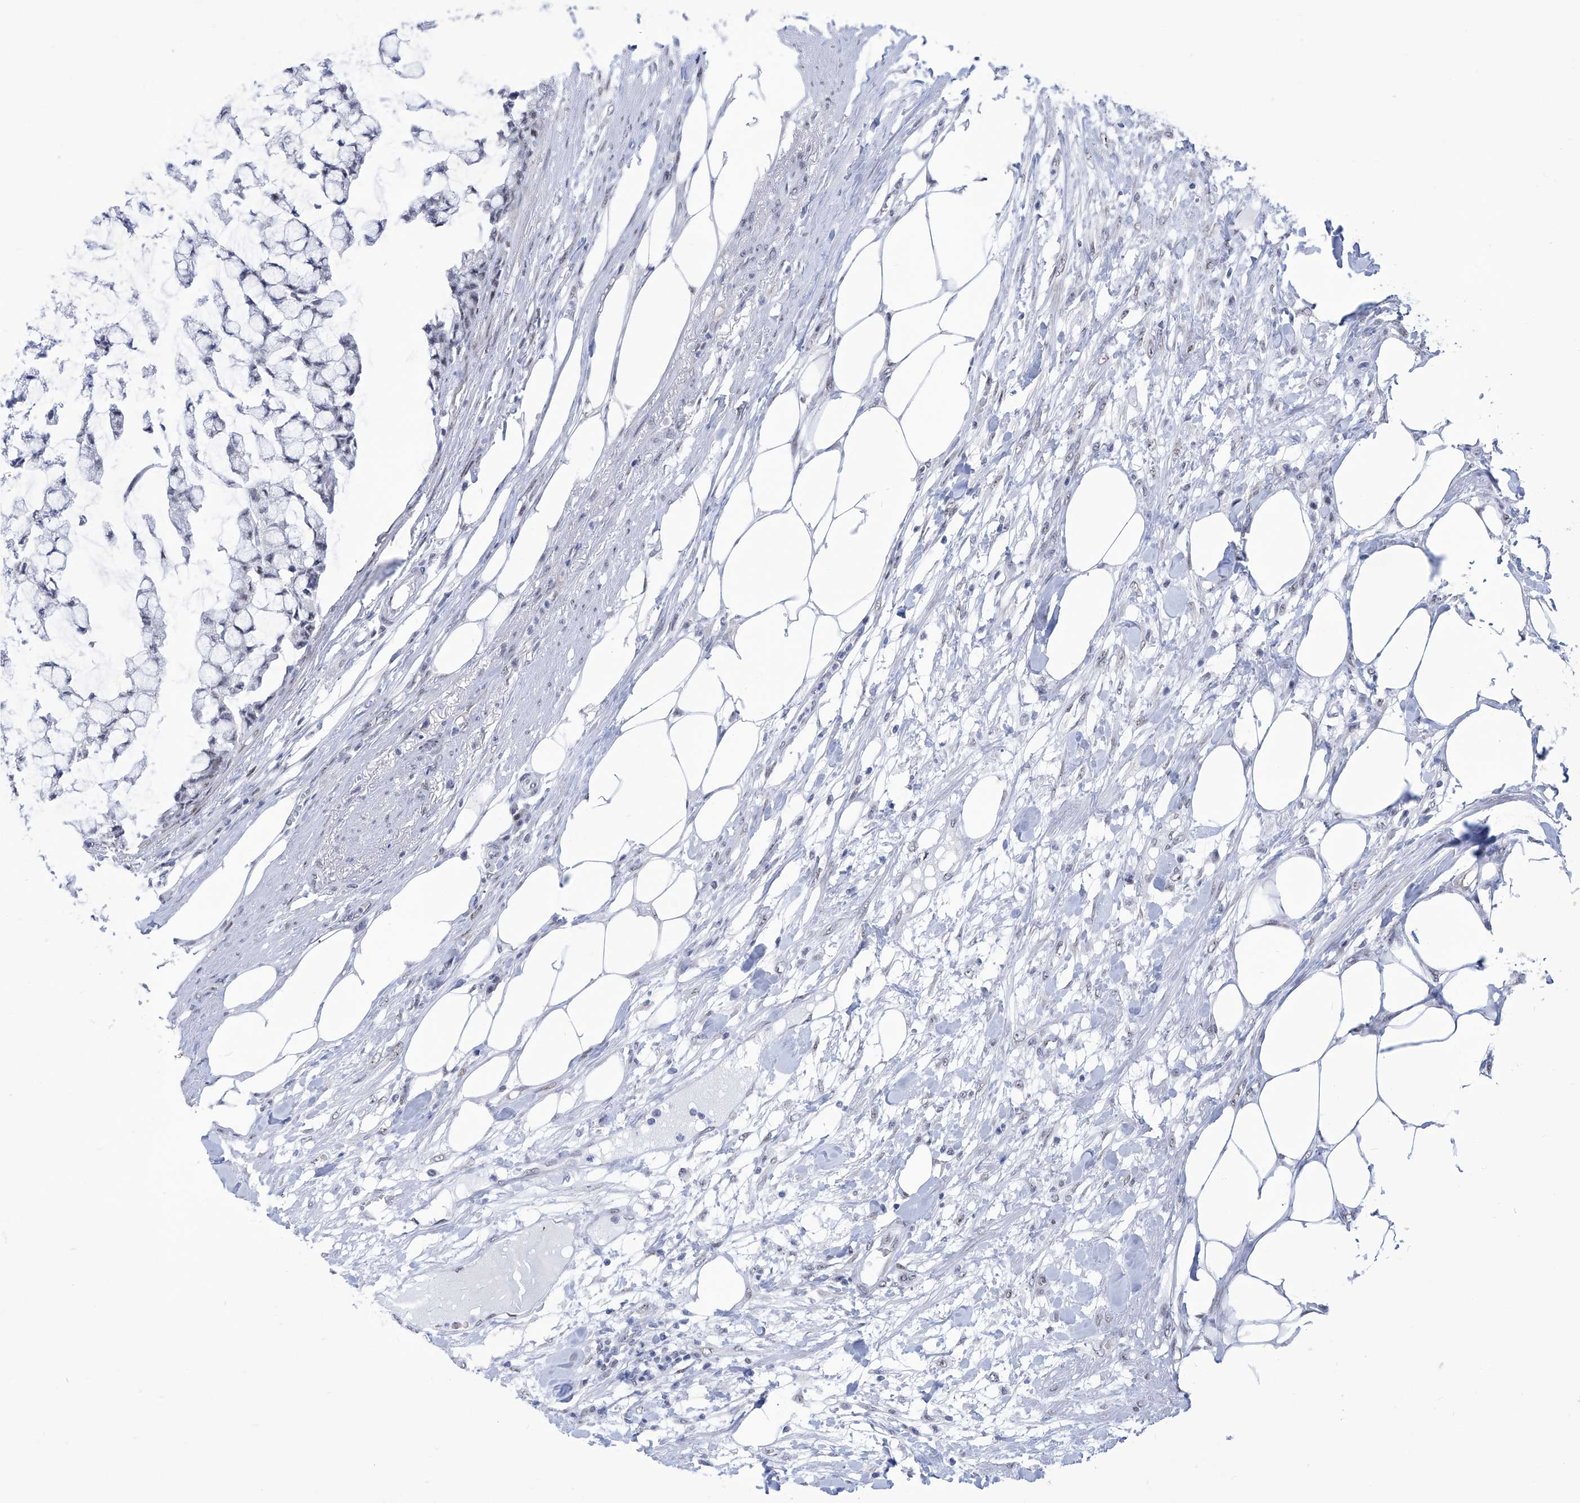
{"staining": {"intensity": "negative", "quantity": "none", "location": "none"}, "tissue": "colorectal cancer", "cell_type": "Tumor cells", "image_type": "cancer", "snomed": [{"axis": "morphology", "description": "Adenocarcinoma, NOS"}, {"axis": "topography", "description": "Colon"}], "caption": "Immunohistochemistry (IHC) photomicrograph of neoplastic tissue: colorectal cancer (adenocarcinoma) stained with DAB displays no significant protein expression in tumor cells.", "gene": "SART1", "patient": {"sex": "female", "age": 84}}